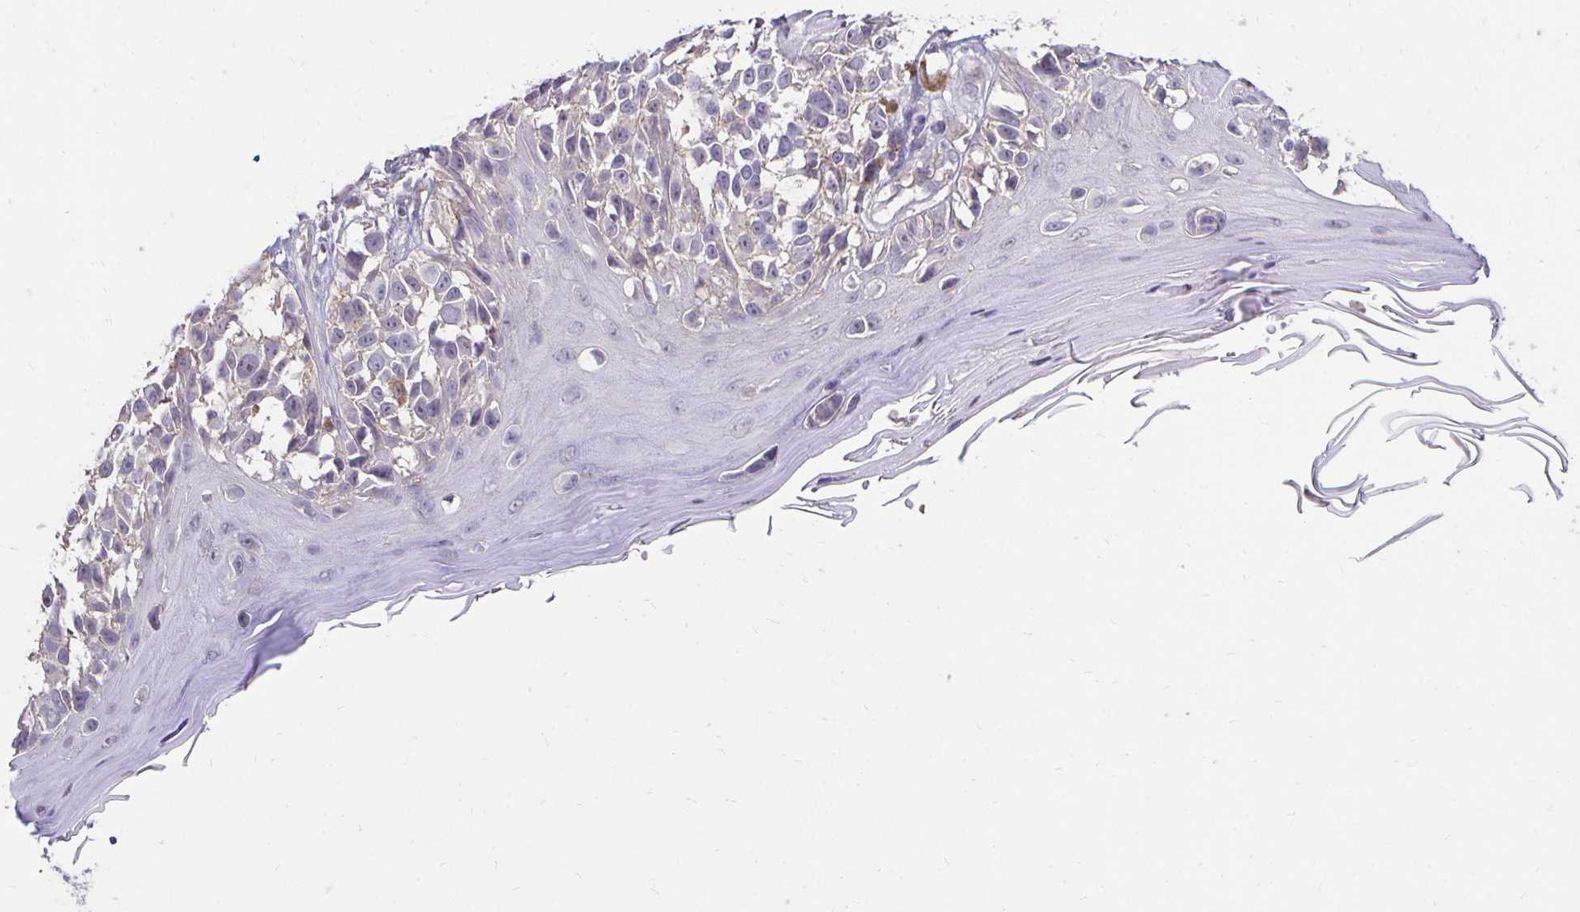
{"staining": {"intensity": "negative", "quantity": "none", "location": "none"}, "tissue": "melanoma", "cell_type": "Tumor cells", "image_type": "cancer", "snomed": [{"axis": "morphology", "description": "Malignant melanoma, NOS"}, {"axis": "topography", "description": "Skin"}], "caption": "Malignant melanoma was stained to show a protein in brown. There is no significant expression in tumor cells.", "gene": "PNPLA3", "patient": {"sex": "male", "age": 73}}